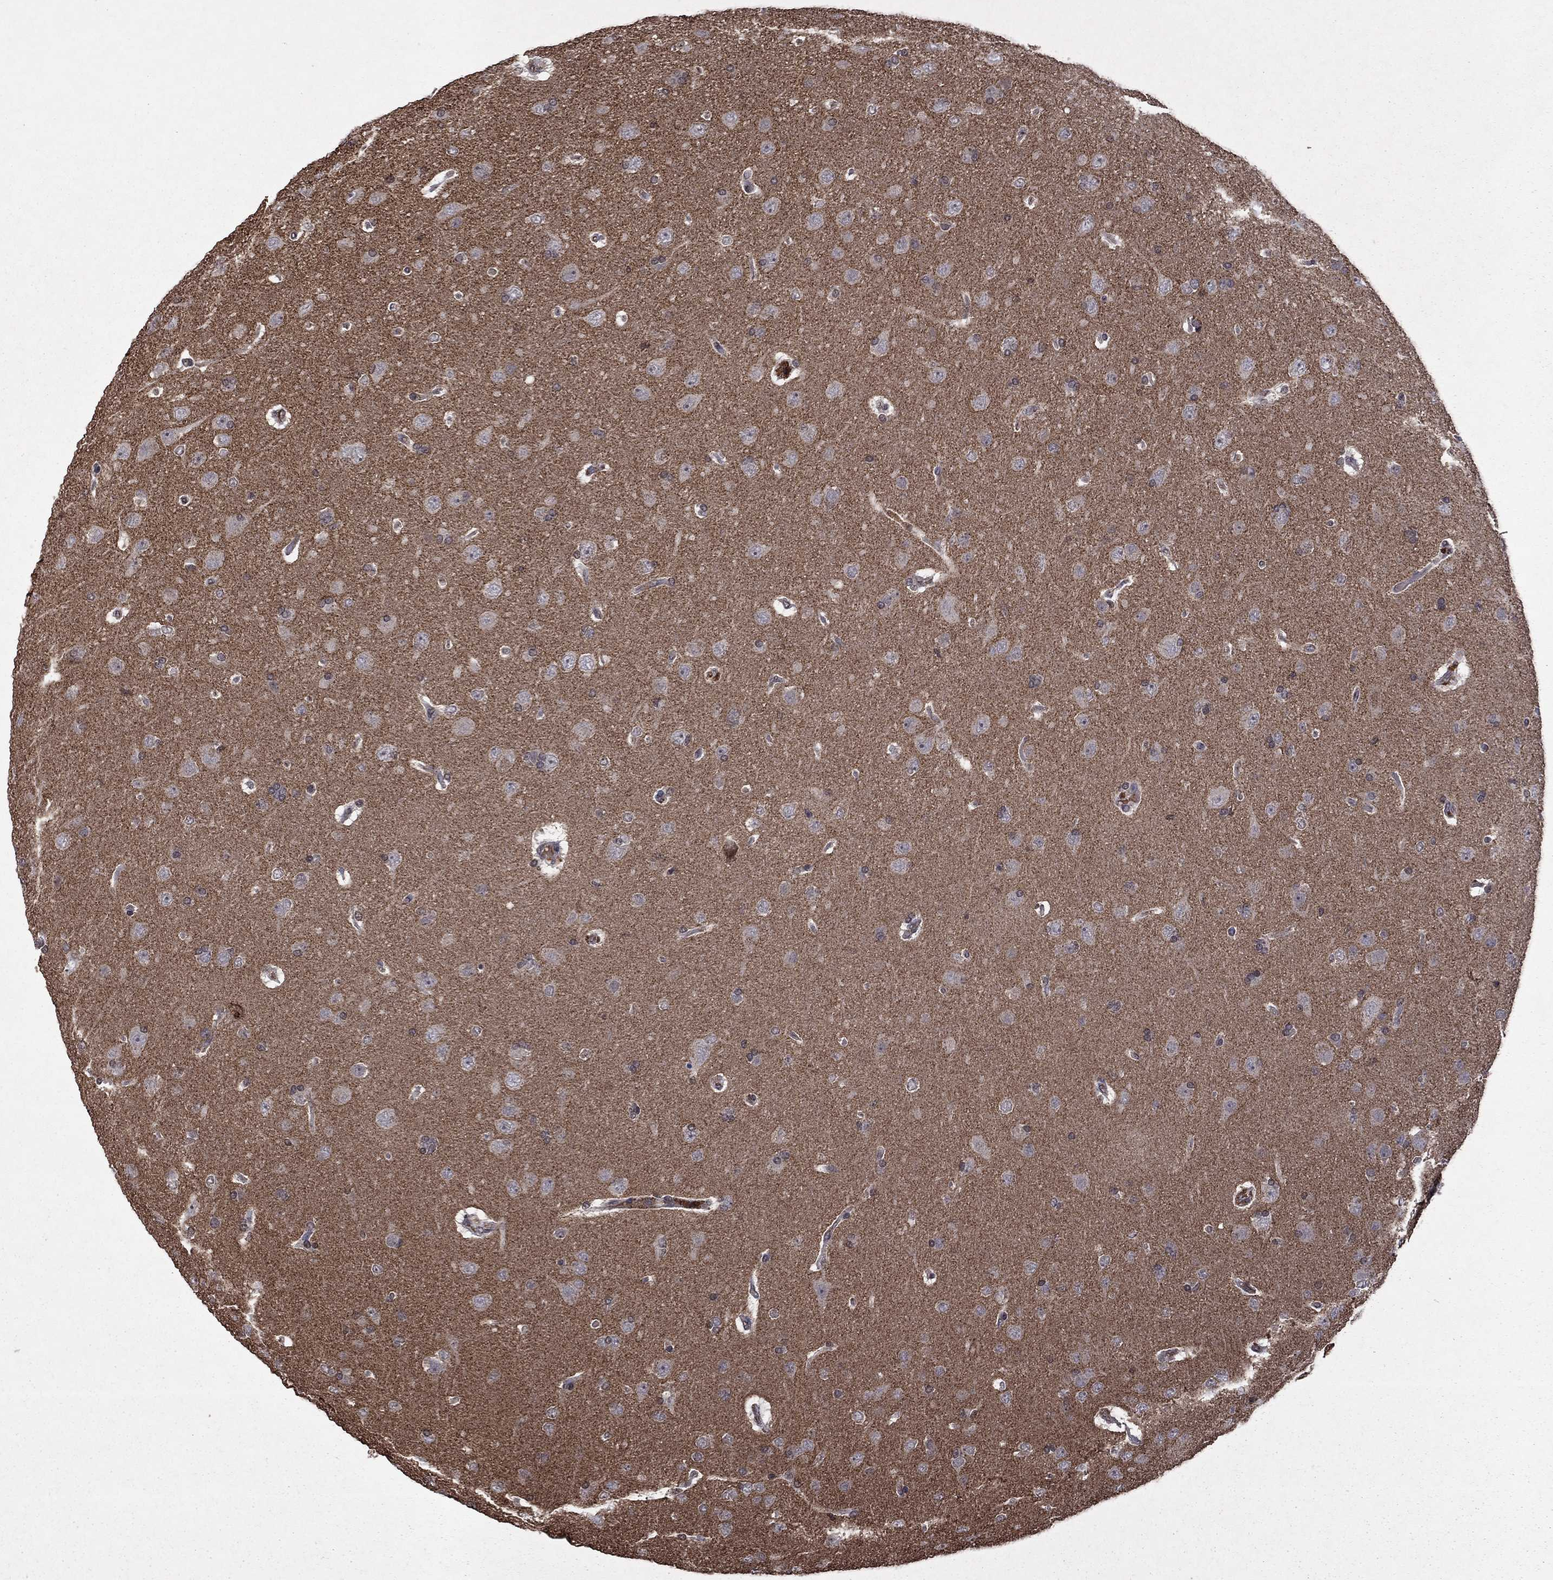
{"staining": {"intensity": "negative", "quantity": "none", "location": "none"}, "tissue": "glioma", "cell_type": "Tumor cells", "image_type": "cancer", "snomed": [{"axis": "morphology", "description": "Glioma, malignant, NOS"}, {"axis": "topography", "description": "Cerebral cortex"}], "caption": "Immunohistochemical staining of human glioma reveals no significant positivity in tumor cells.", "gene": "NLGN1", "patient": {"sex": "male", "age": 58}}